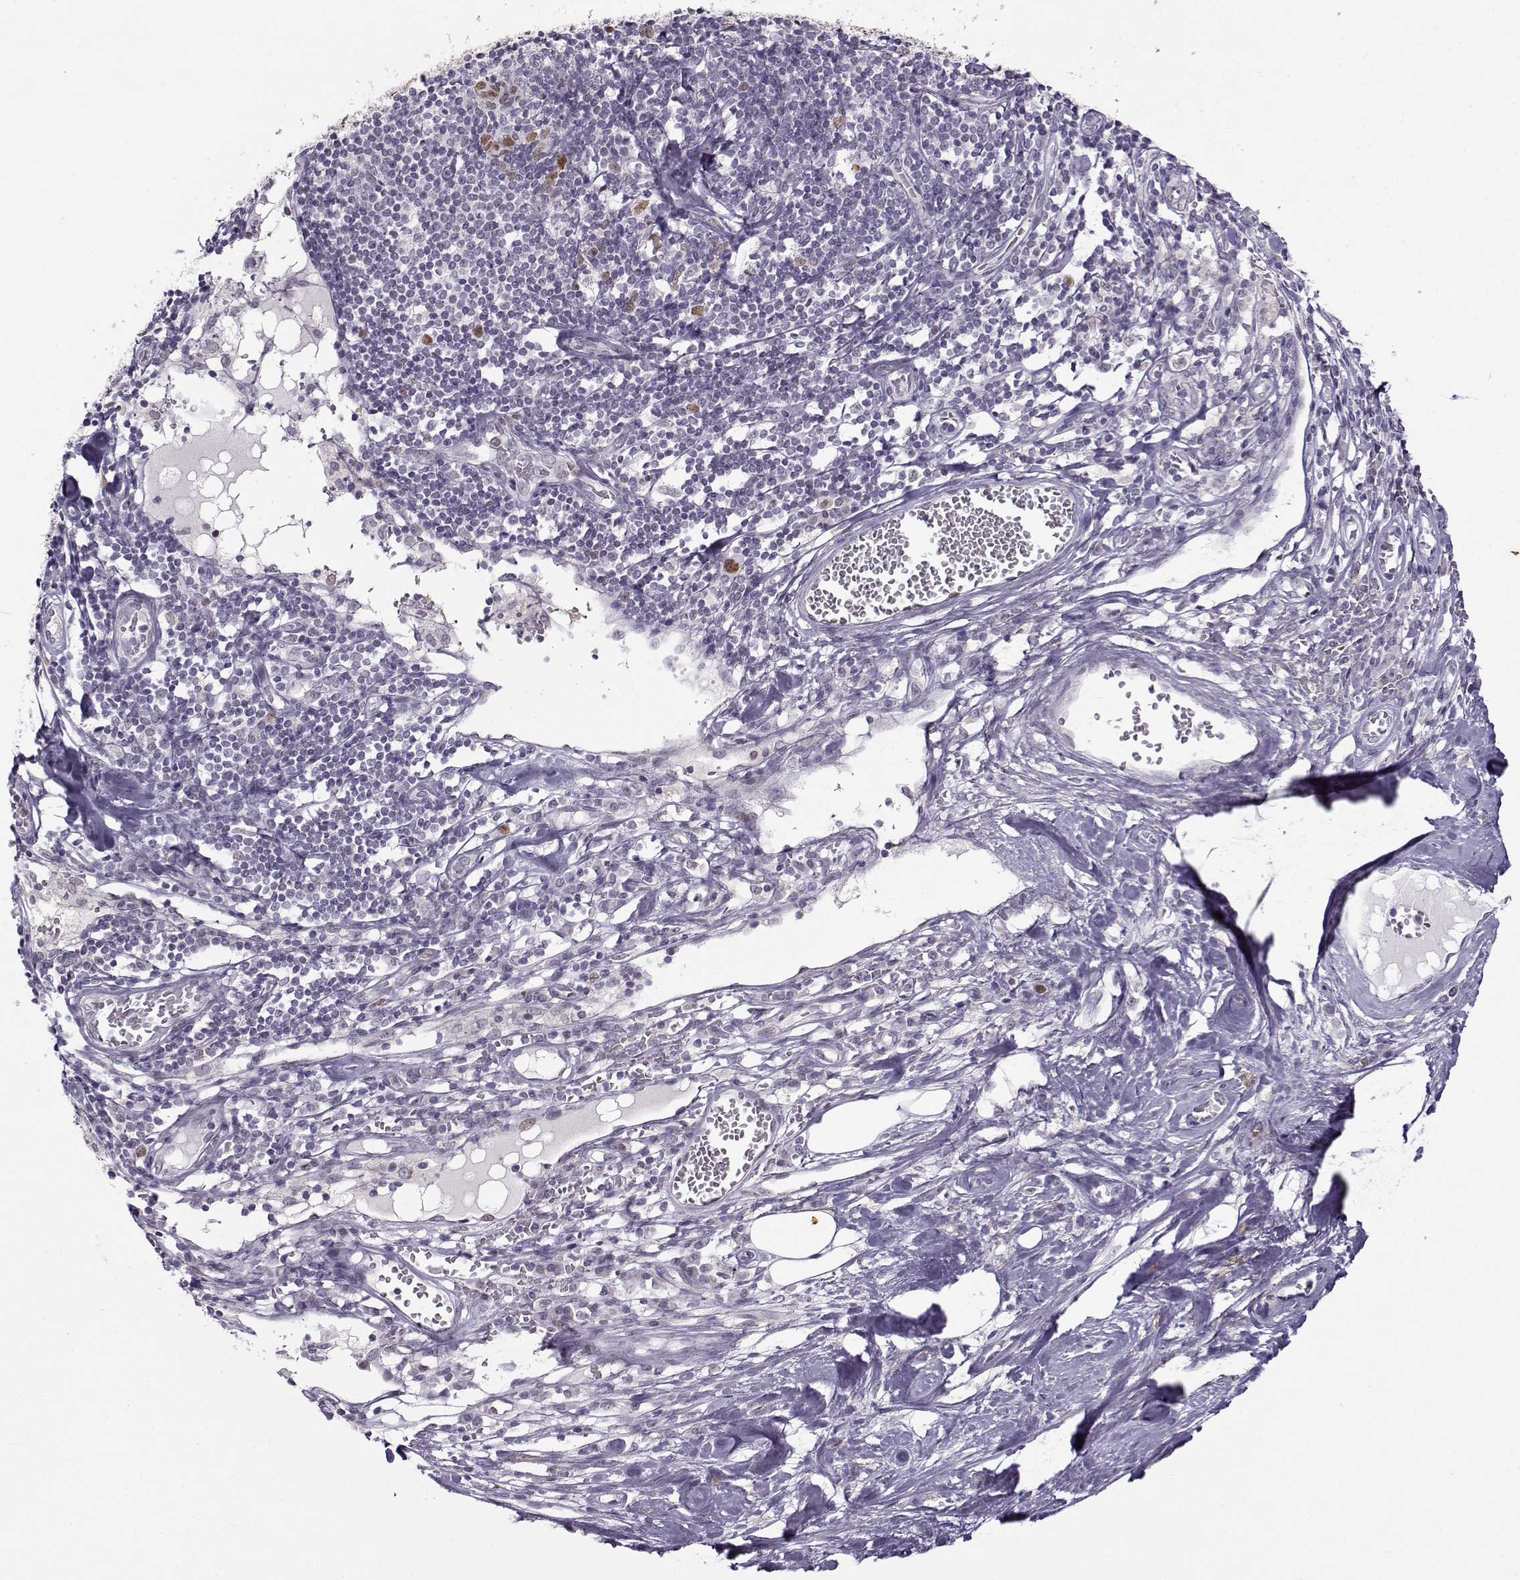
{"staining": {"intensity": "negative", "quantity": "none", "location": "none"}, "tissue": "melanoma", "cell_type": "Tumor cells", "image_type": "cancer", "snomed": [{"axis": "morphology", "description": "Malignant melanoma, Metastatic site"}, {"axis": "topography", "description": "Lymph node"}], "caption": "Photomicrograph shows no protein expression in tumor cells of melanoma tissue.", "gene": "BACH1", "patient": {"sex": "female", "age": 64}}